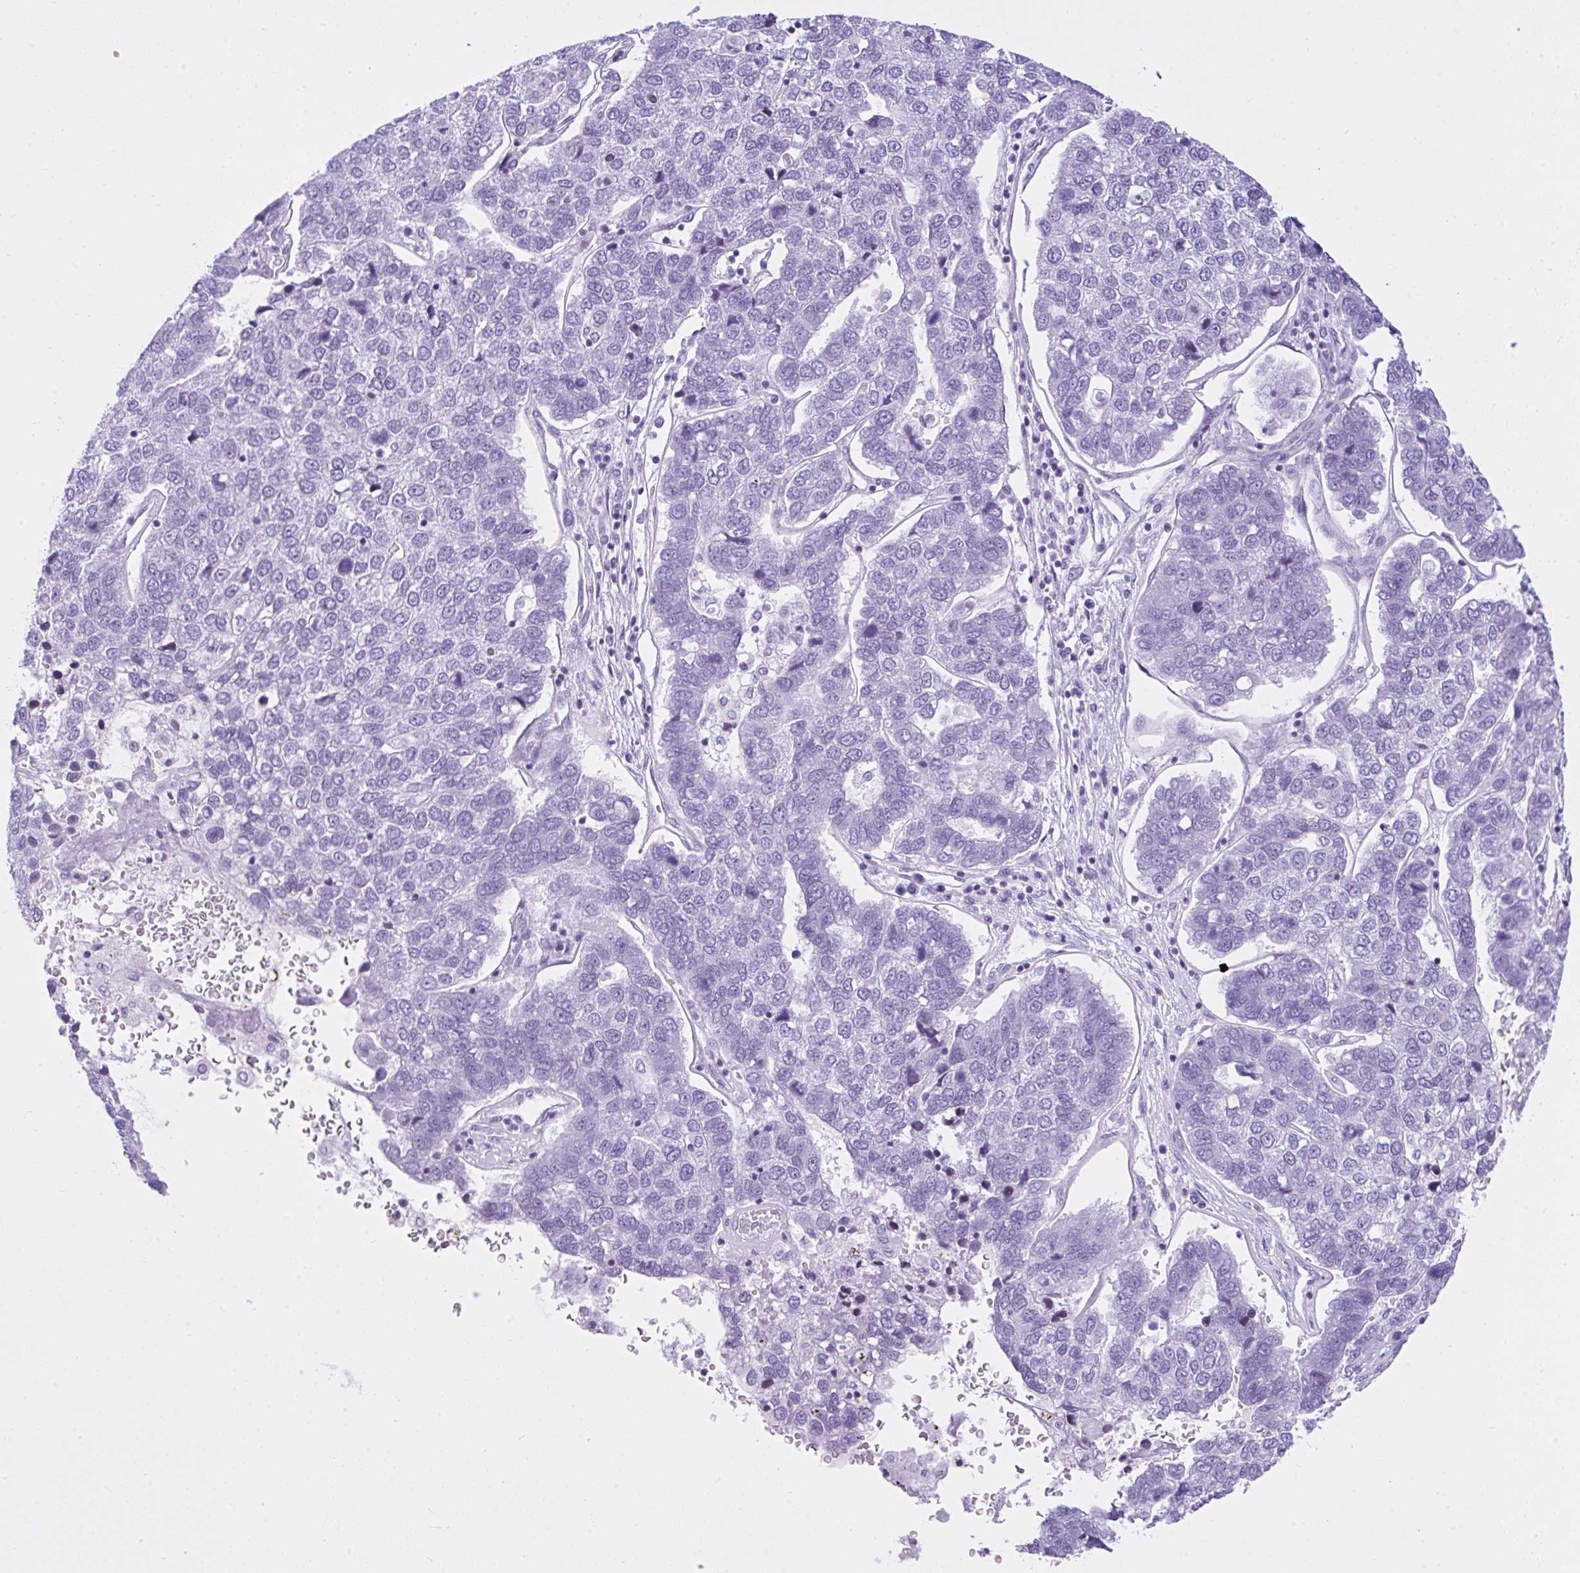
{"staining": {"intensity": "negative", "quantity": "none", "location": "none"}, "tissue": "pancreatic cancer", "cell_type": "Tumor cells", "image_type": "cancer", "snomed": [{"axis": "morphology", "description": "Adenocarcinoma, NOS"}, {"axis": "topography", "description": "Pancreas"}], "caption": "DAB (3,3'-diaminobenzidine) immunohistochemical staining of human pancreatic adenocarcinoma displays no significant positivity in tumor cells.", "gene": "KRT27", "patient": {"sex": "female", "age": 61}}